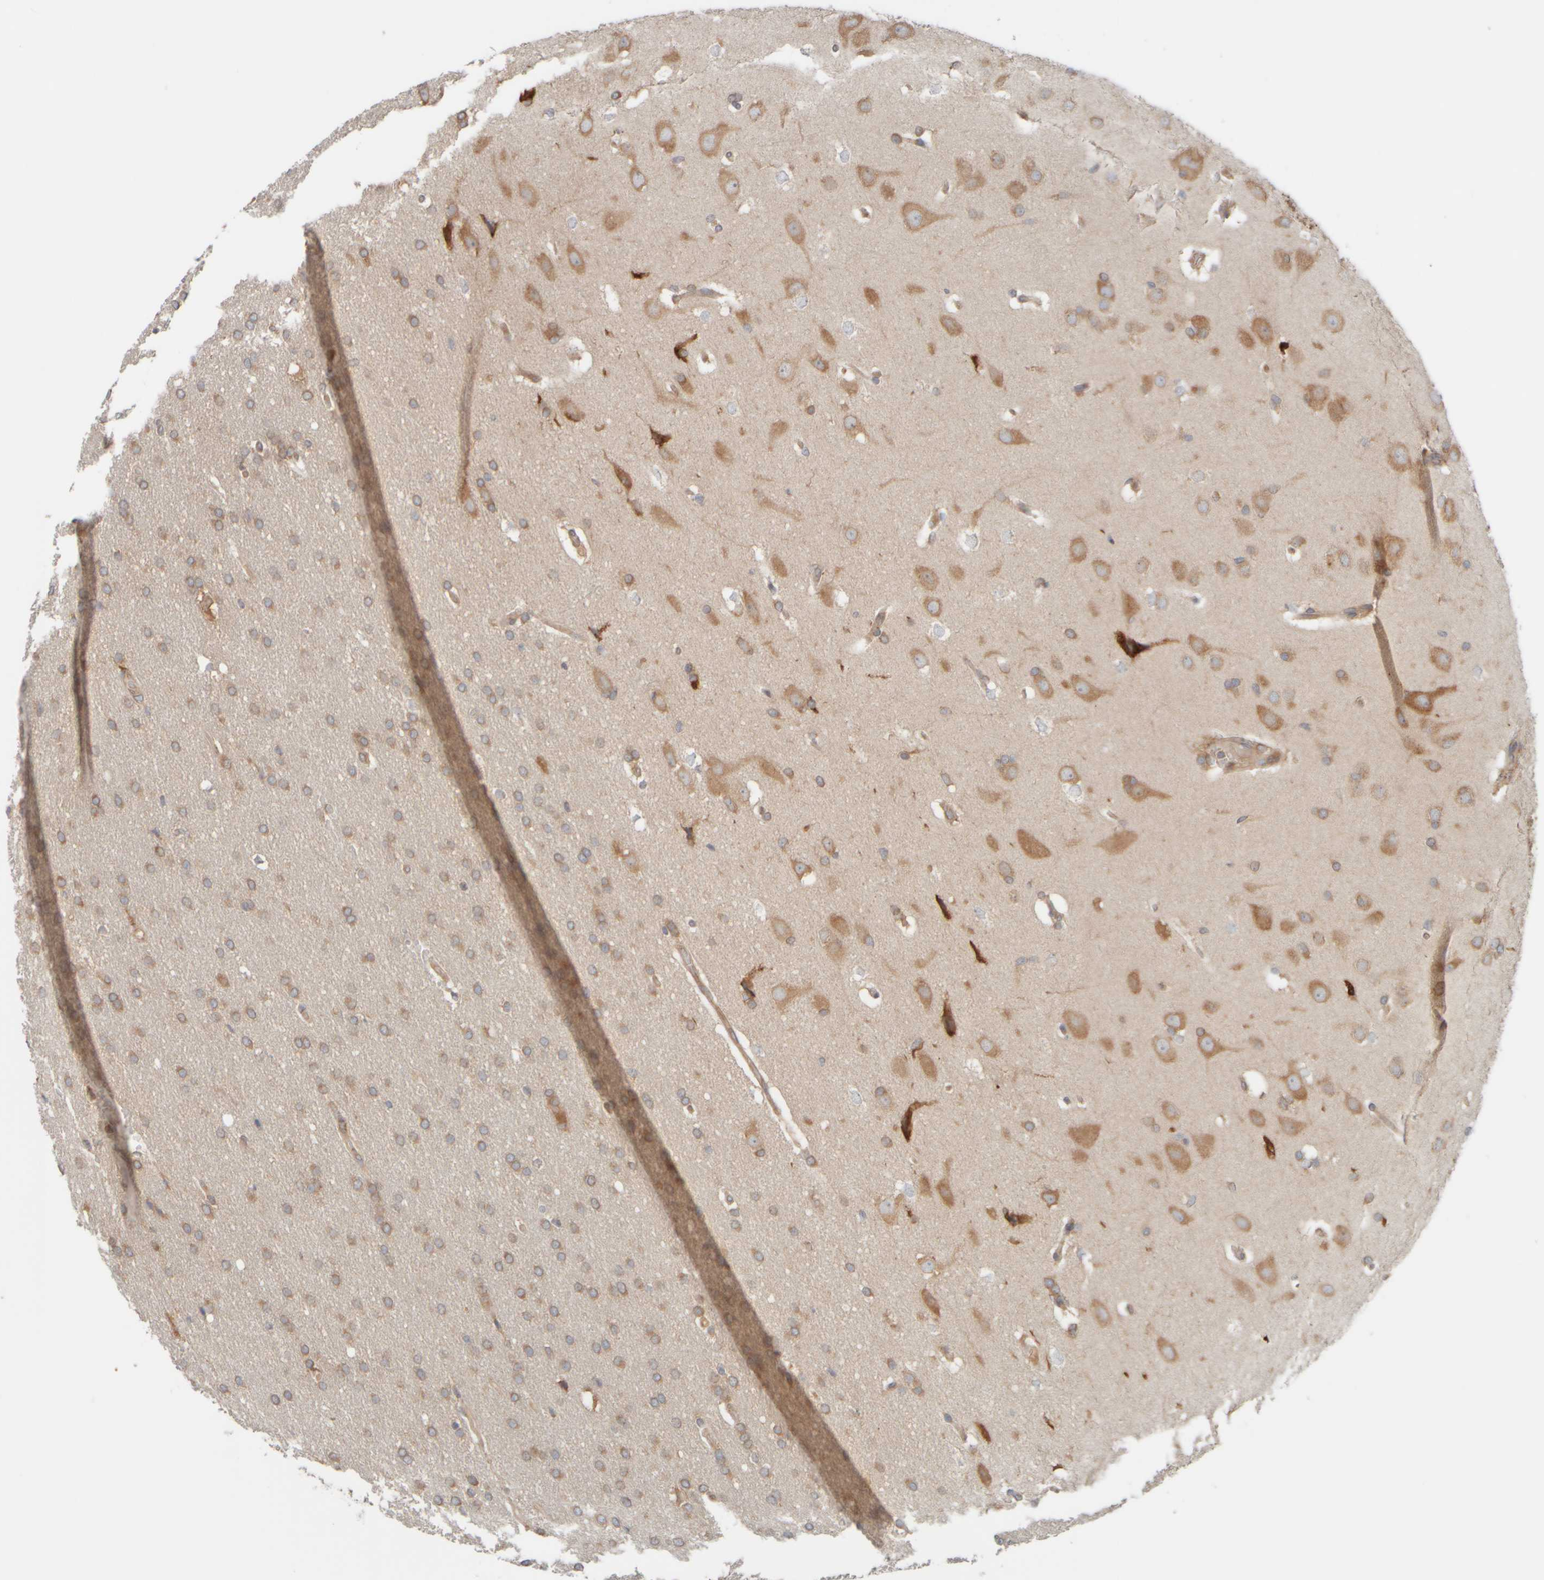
{"staining": {"intensity": "moderate", "quantity": "25%-75%", "location": "cytoplasmic/membranous"}, "tissue": "glioma", "cell_type": "Tumor cells", "image_type": "cancer", "snomed": [{"axis": "morphology", "description": "Glioma, malignant, Low grade"}, {"axis": "topography", "description": "Brain"}], "caption": "Glioma stained with a brown dye reveals moderate cytoplasmic/membranous positive expression in about 25%-75% of tumor cells.", "gene": "EIF2B3", "patient": {"sex": "female", "age": 37}}